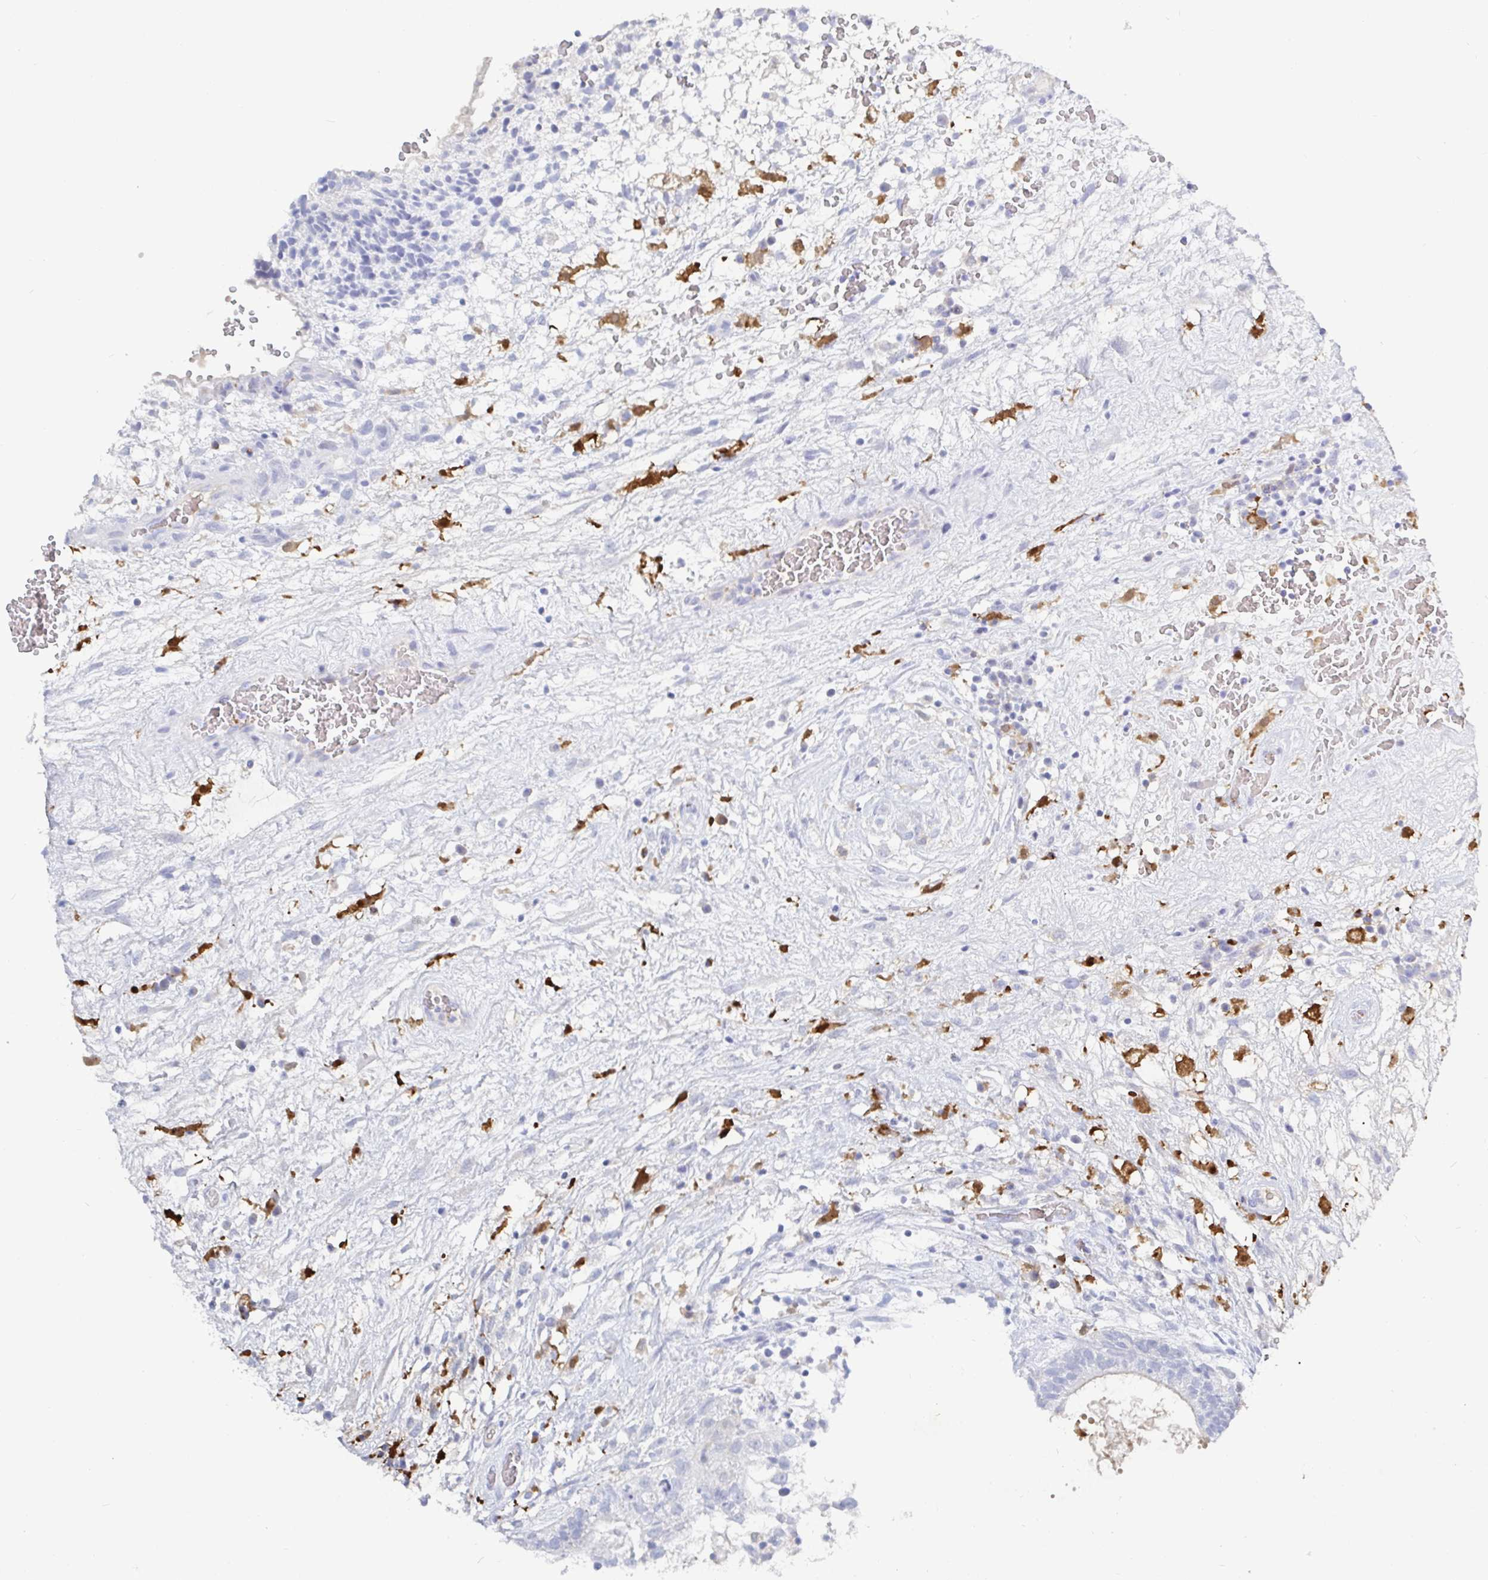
{"staining": {"intensity": "negative", "quantity": "none", "location": "none"}, "tissue": "testis cancer", "cell_type": "Tumor cells", "image_type": "cancer", "snomed": [{"axis": "morphology", "description": "Normal tissue, NOS"}, {"axis": "morphology", "description": "Carcinoma, Embryonal, NOS"}, {"axis": "topography", "description": "Testis"}], "caption": "Testis embryonal carcinoma was stained to show a protein in brown. There is no significant staining in tumor cells.", "gene": "OR2A4", "patient": {"sex": "male", "age": 32}}